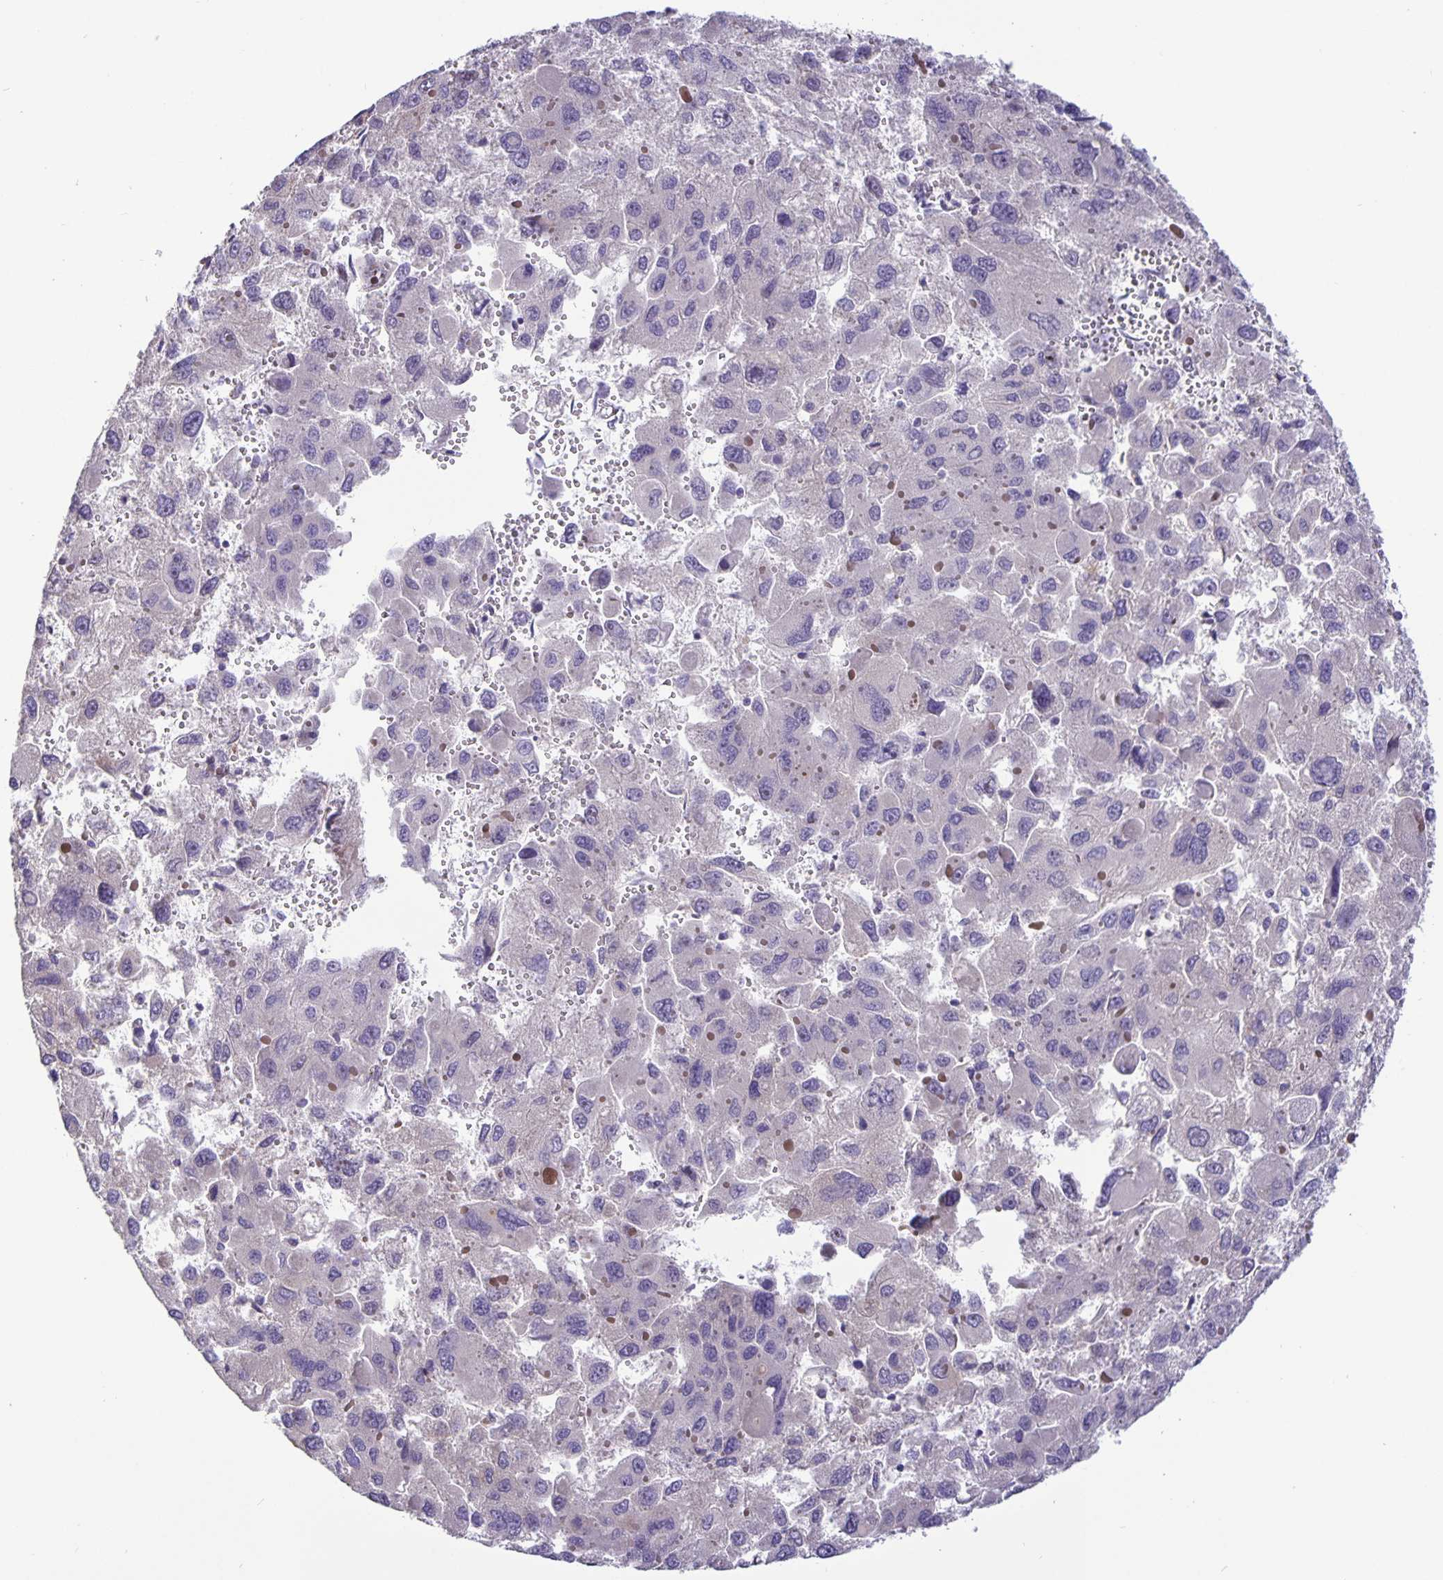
{"staining": {"intensity": "negative", "quantity": "none", "location": "none"}, "tissue": "liver cancer", "cell_type": "Tumor cells", "image_type": "cancer", "snomed": [{"axis": "morphology", "description": "Carcinoma, Hepatocellular, NOS"}, {"axis": "topography", "description": "Liver"}], "caption": "This micrograph is of liver cancer (hepatocellular carcinoma) stained with IHC to label a protein in brown with the nuclei are counter-stained blue. There is no expression in tumor cells. (Stains: DAB immunohistochemistry (IHC) with hematoxylin counter stain, Microscopy: brightfield microscopy at high magnification).", "gene": "EML6", "patient": {"sex": "female", "age": 41}}